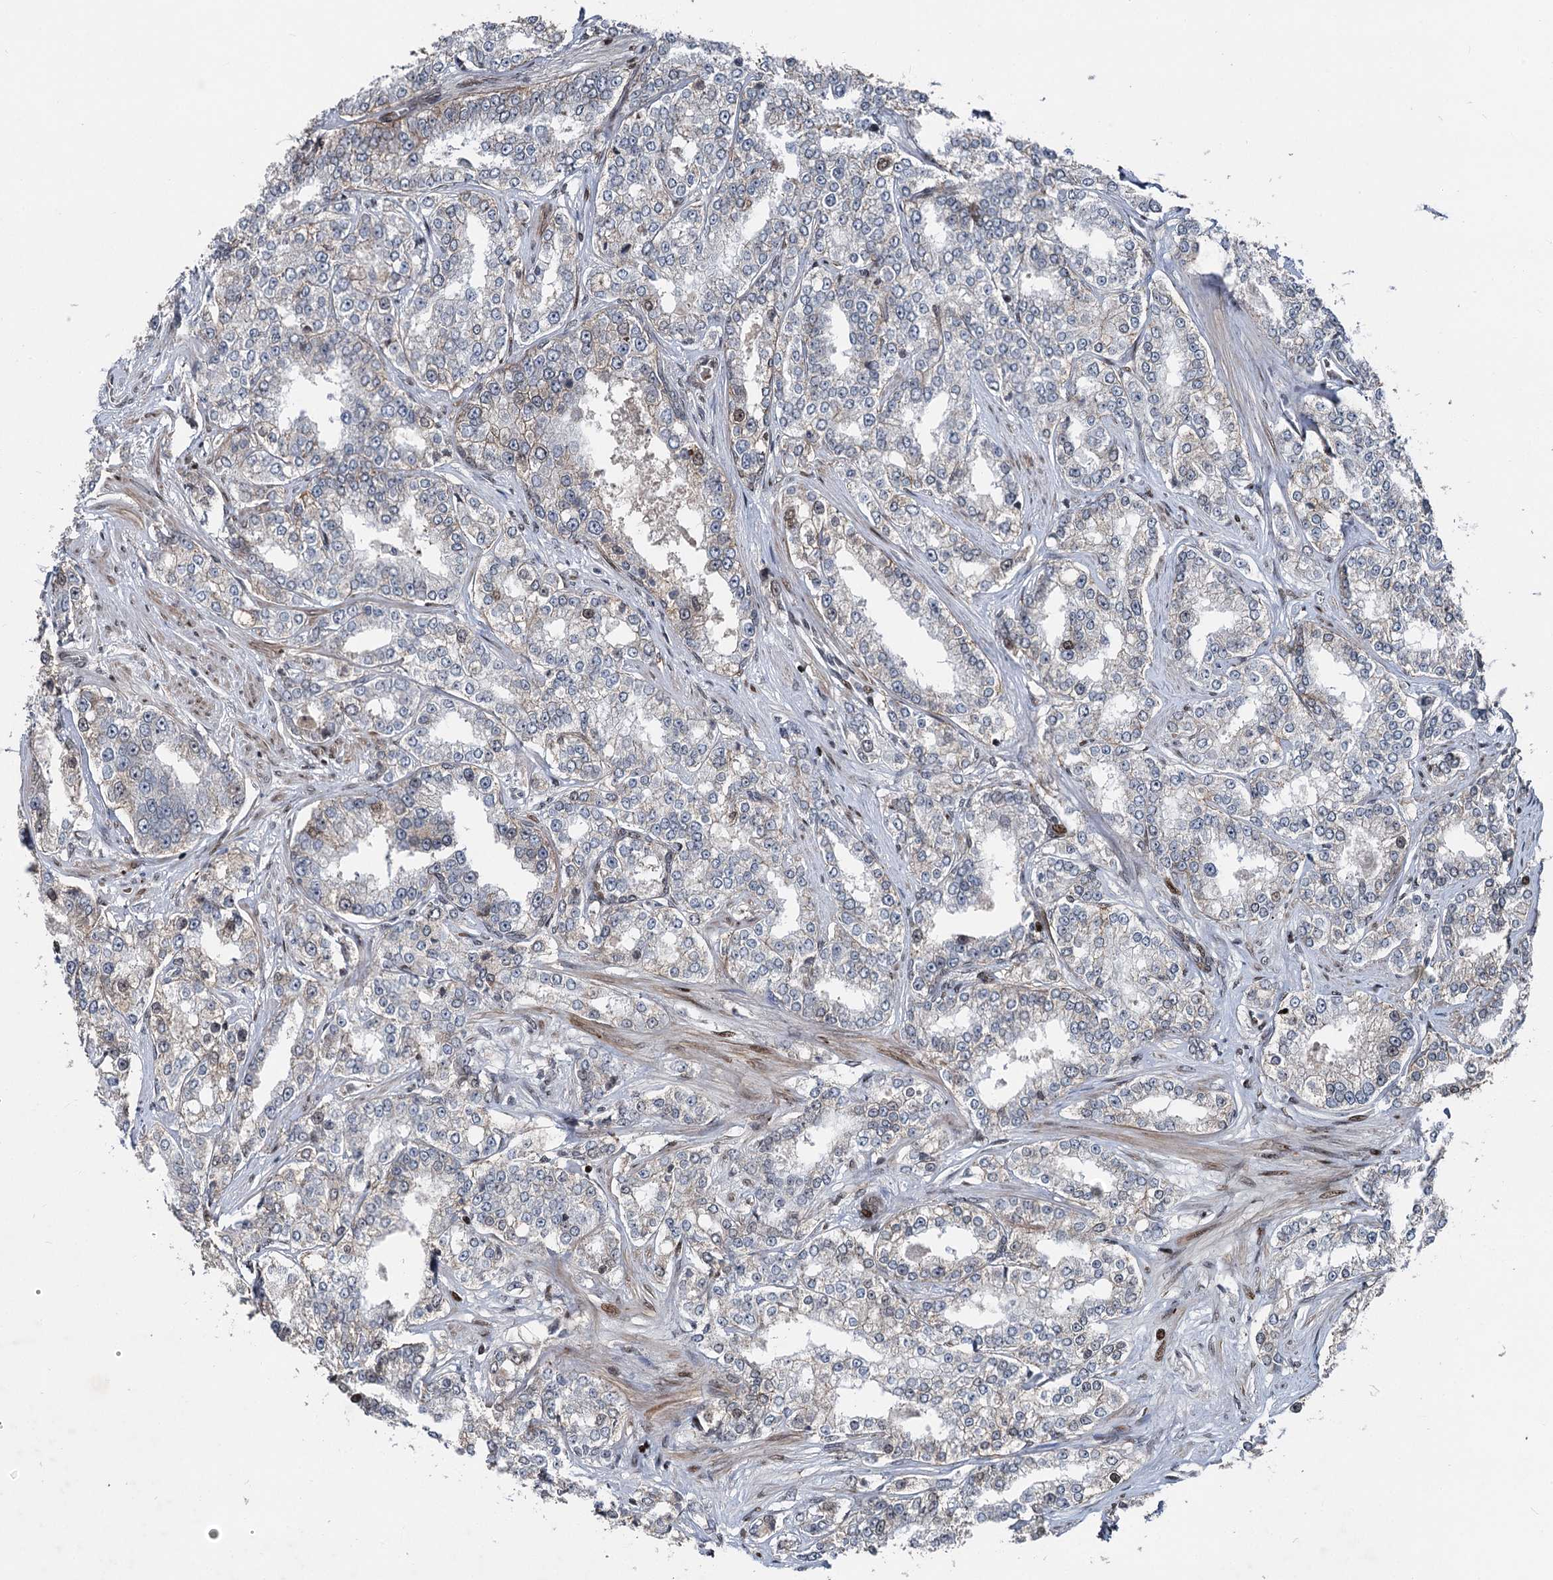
{"staining": {"intensity": "negative", "quantity": "none", "location": "none"}, "tissue": "prostate cancer", "cell_type": "Tumor cells", "image_type": "cancer", "snomed": [{"axis": "morphology", "description": "Normal tissue, NOS"}, {"axis": "morphology", "description": "Adenocarcinoma, High grade"}, {"axis": "topography", "description": "Prostate"}], "caption": "This is an IHC photomicrograph of human prostate cancer (high-grade adenocarcinoma). There is no expression in tumor cells.", "gene": "ITFG2", "patient": {"sex": "male", "age": 83}}